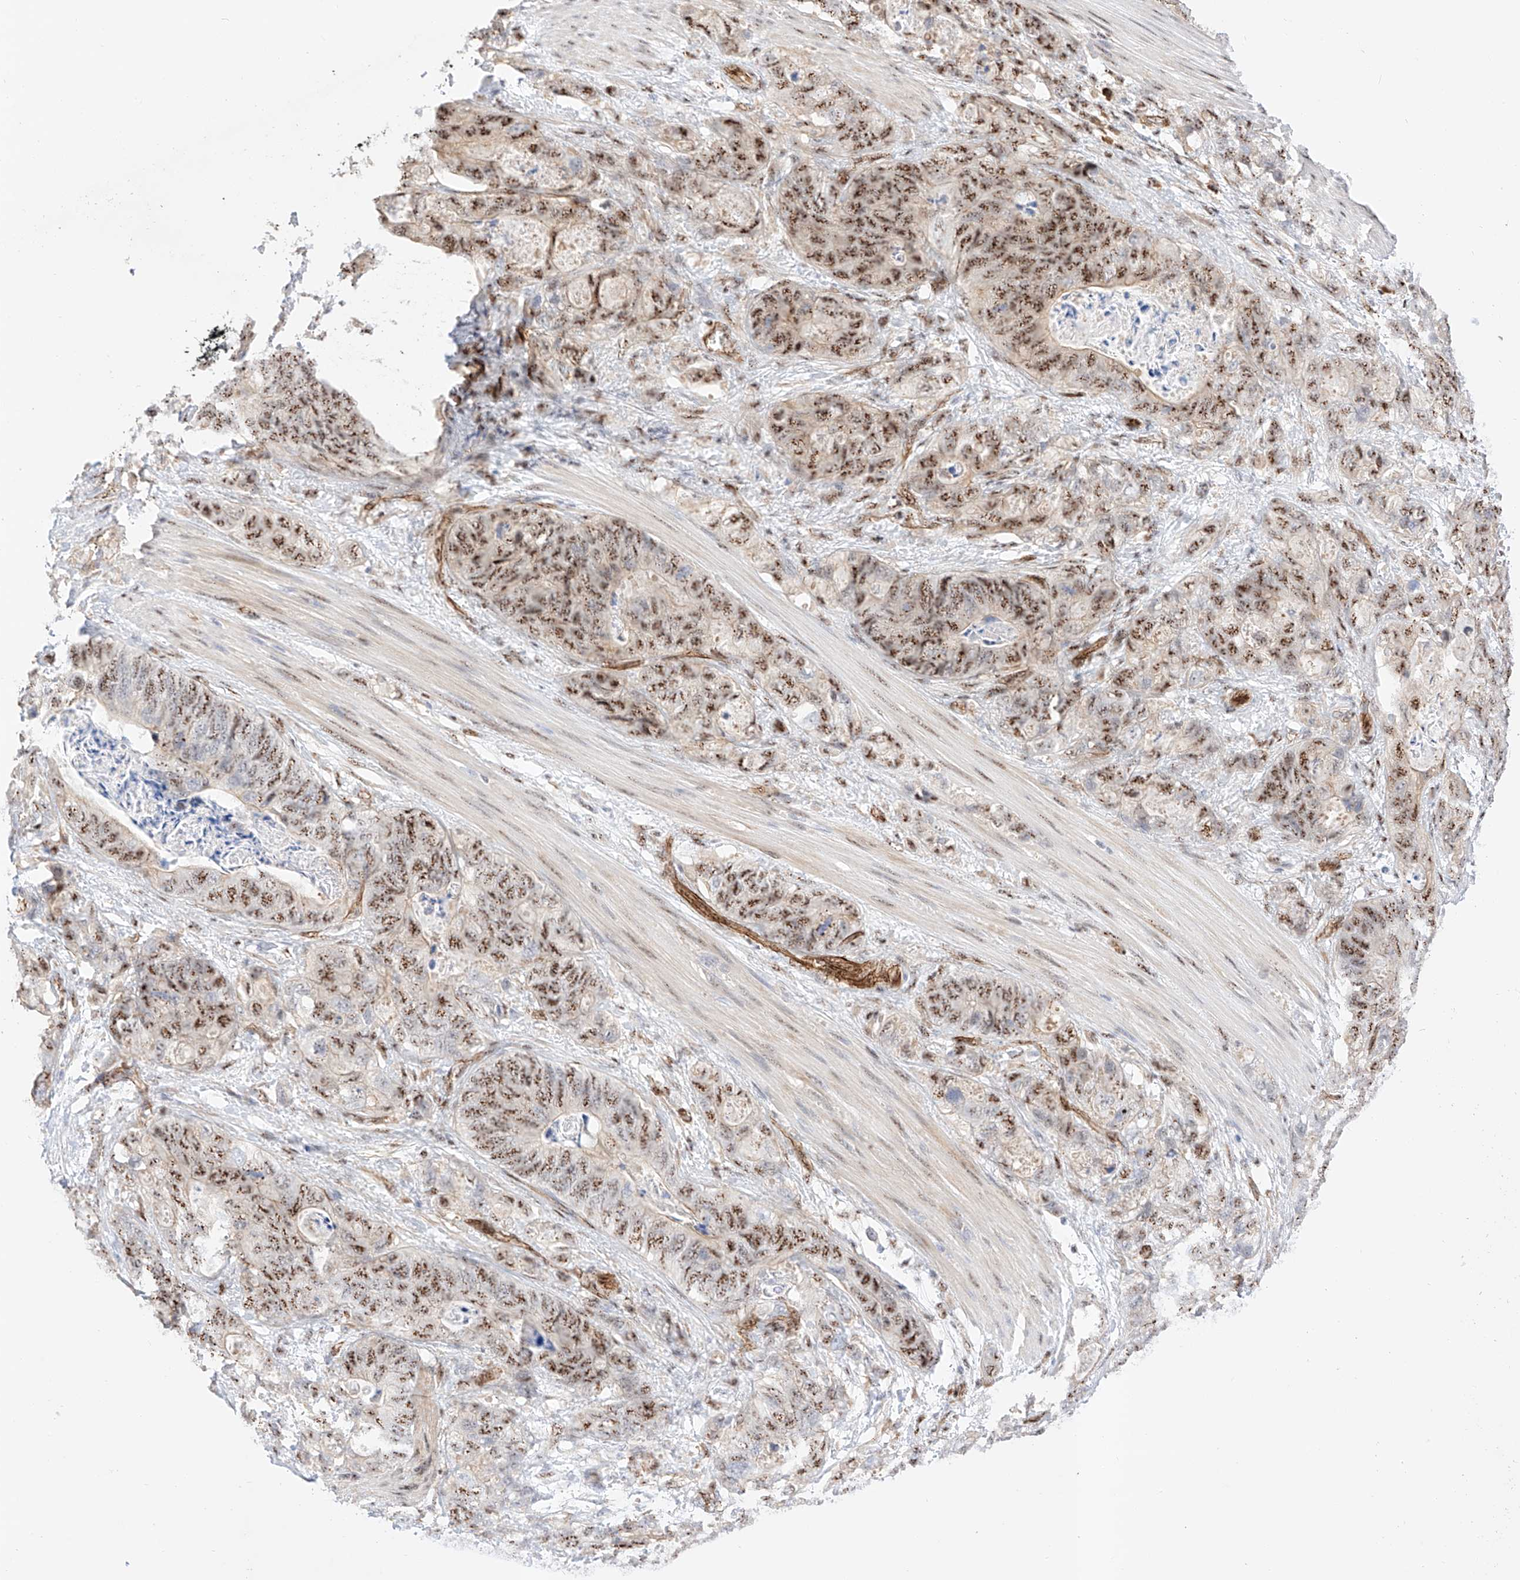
{"staining": {"intensity": "moderate", "quantity": ">75%", "location": "nuclear"}, "tissue": "stomach cancer", "cell_type": "Tumor cells", "image_type": "cancer", "snomed": [{"axis": "morphology", "description": "Normal tissue, NOS"}, {"axis": "morphology", "description": "Adenocarcinoma, NOS"}, {"axis": "topography", "description": "Stomach"}], "caption": "An immunohistochemistry (IHC) histopathology image of neoplastic tissue is shown. Protein staining in brown shows moderate nuclear positivity in stomach adenocarcinoma within tumor cells.", "gene": "ATXN7L2", "patient": {"sex": "female", "age": 89}}